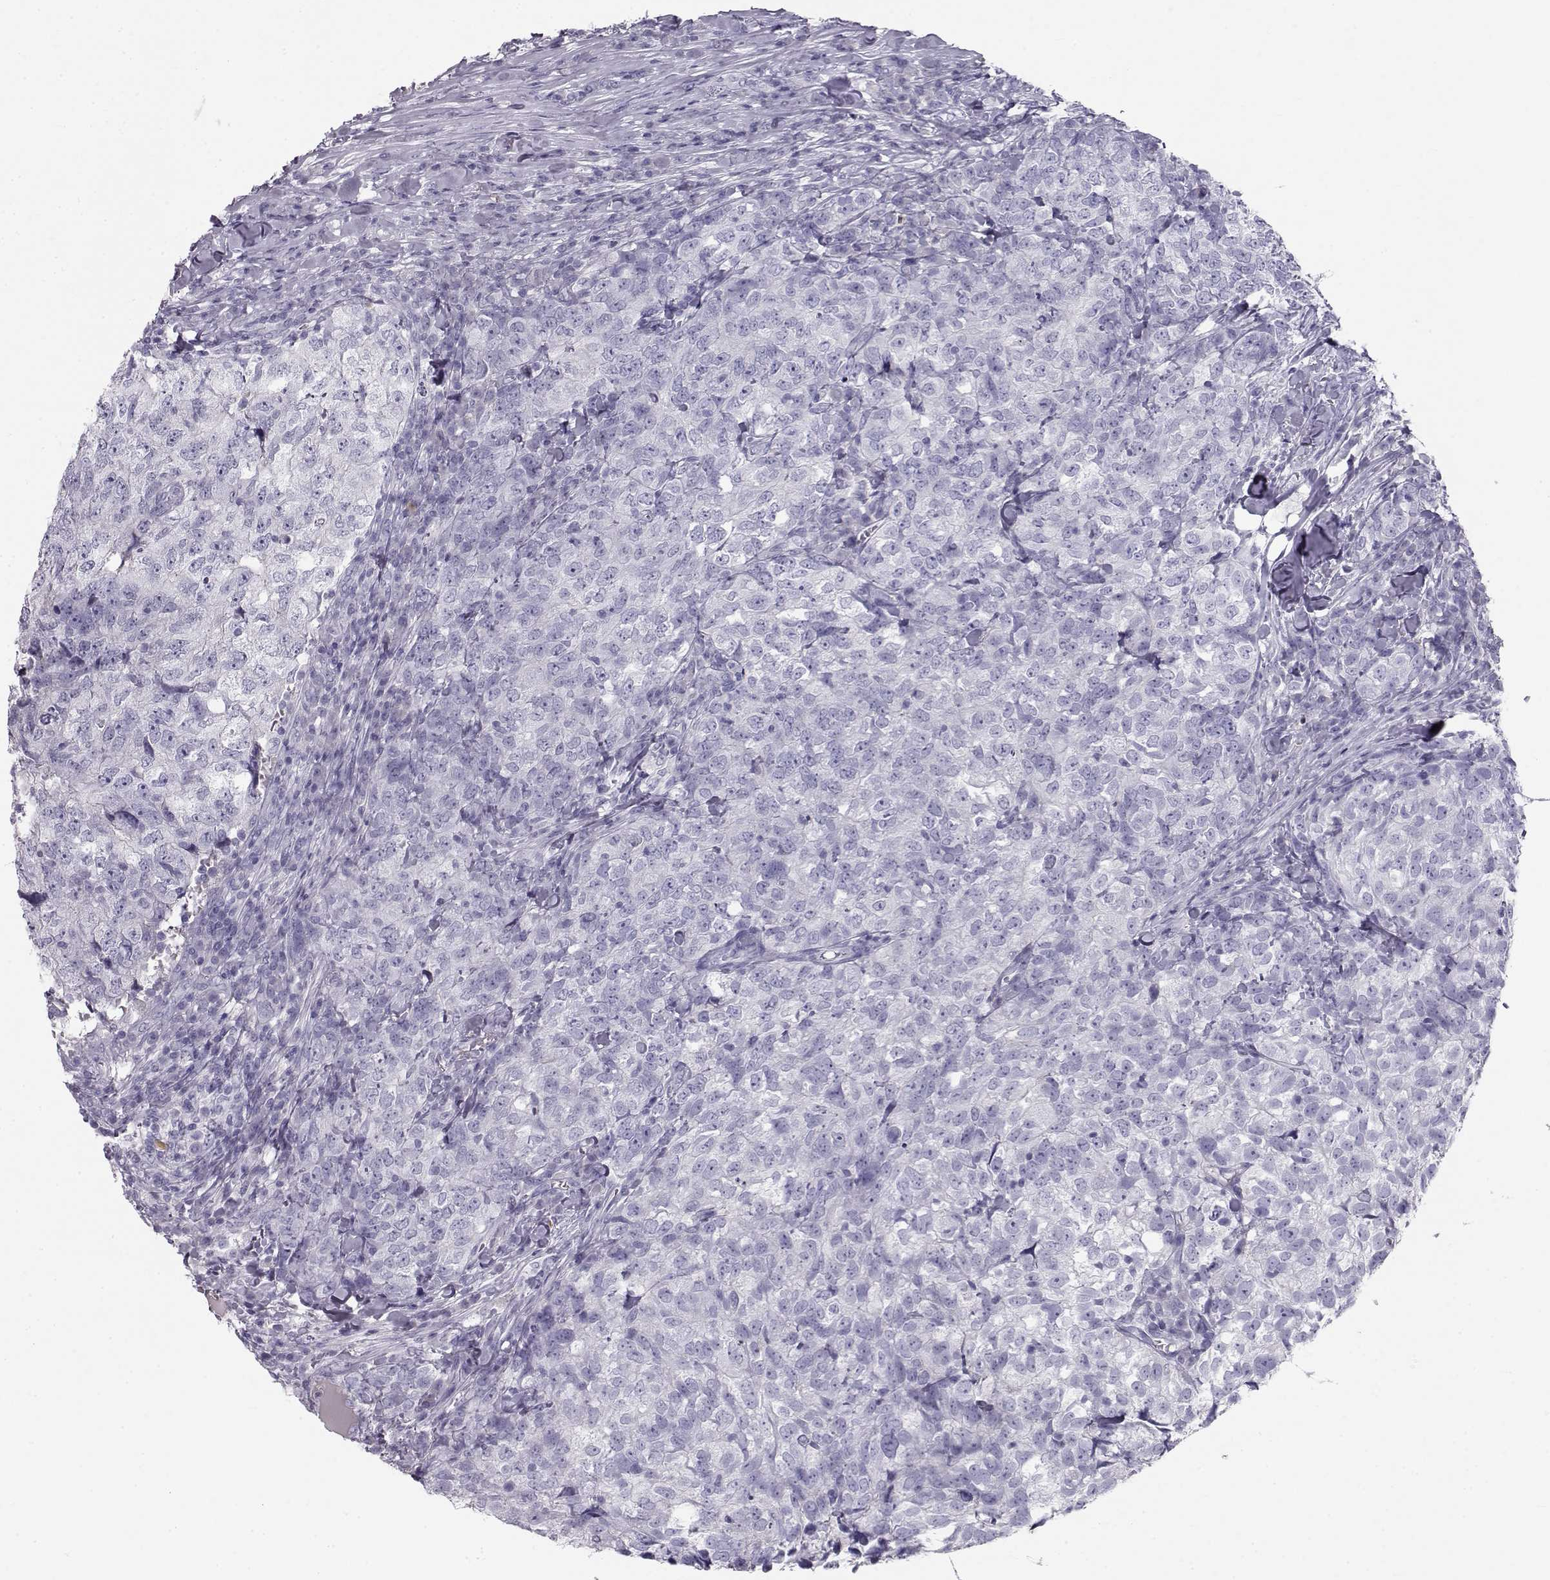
{"staining": {"intensity": "negative", "quantity": "none", "location": "none"}, "tissue": "breast cancer", "cell_type": "Tumor cells", "image_type": "cancer", "snomed": [{"axis": "morphology", "description": "Duct carcinoma"}, {"axis": "topography", "description": "Breast"}], "caption": "Immunohistochemical staining of human breast cancer shows no significant expression in tumor cells.", "gene": "GPR26", "patient": {"sex": "female", "age": 30}}